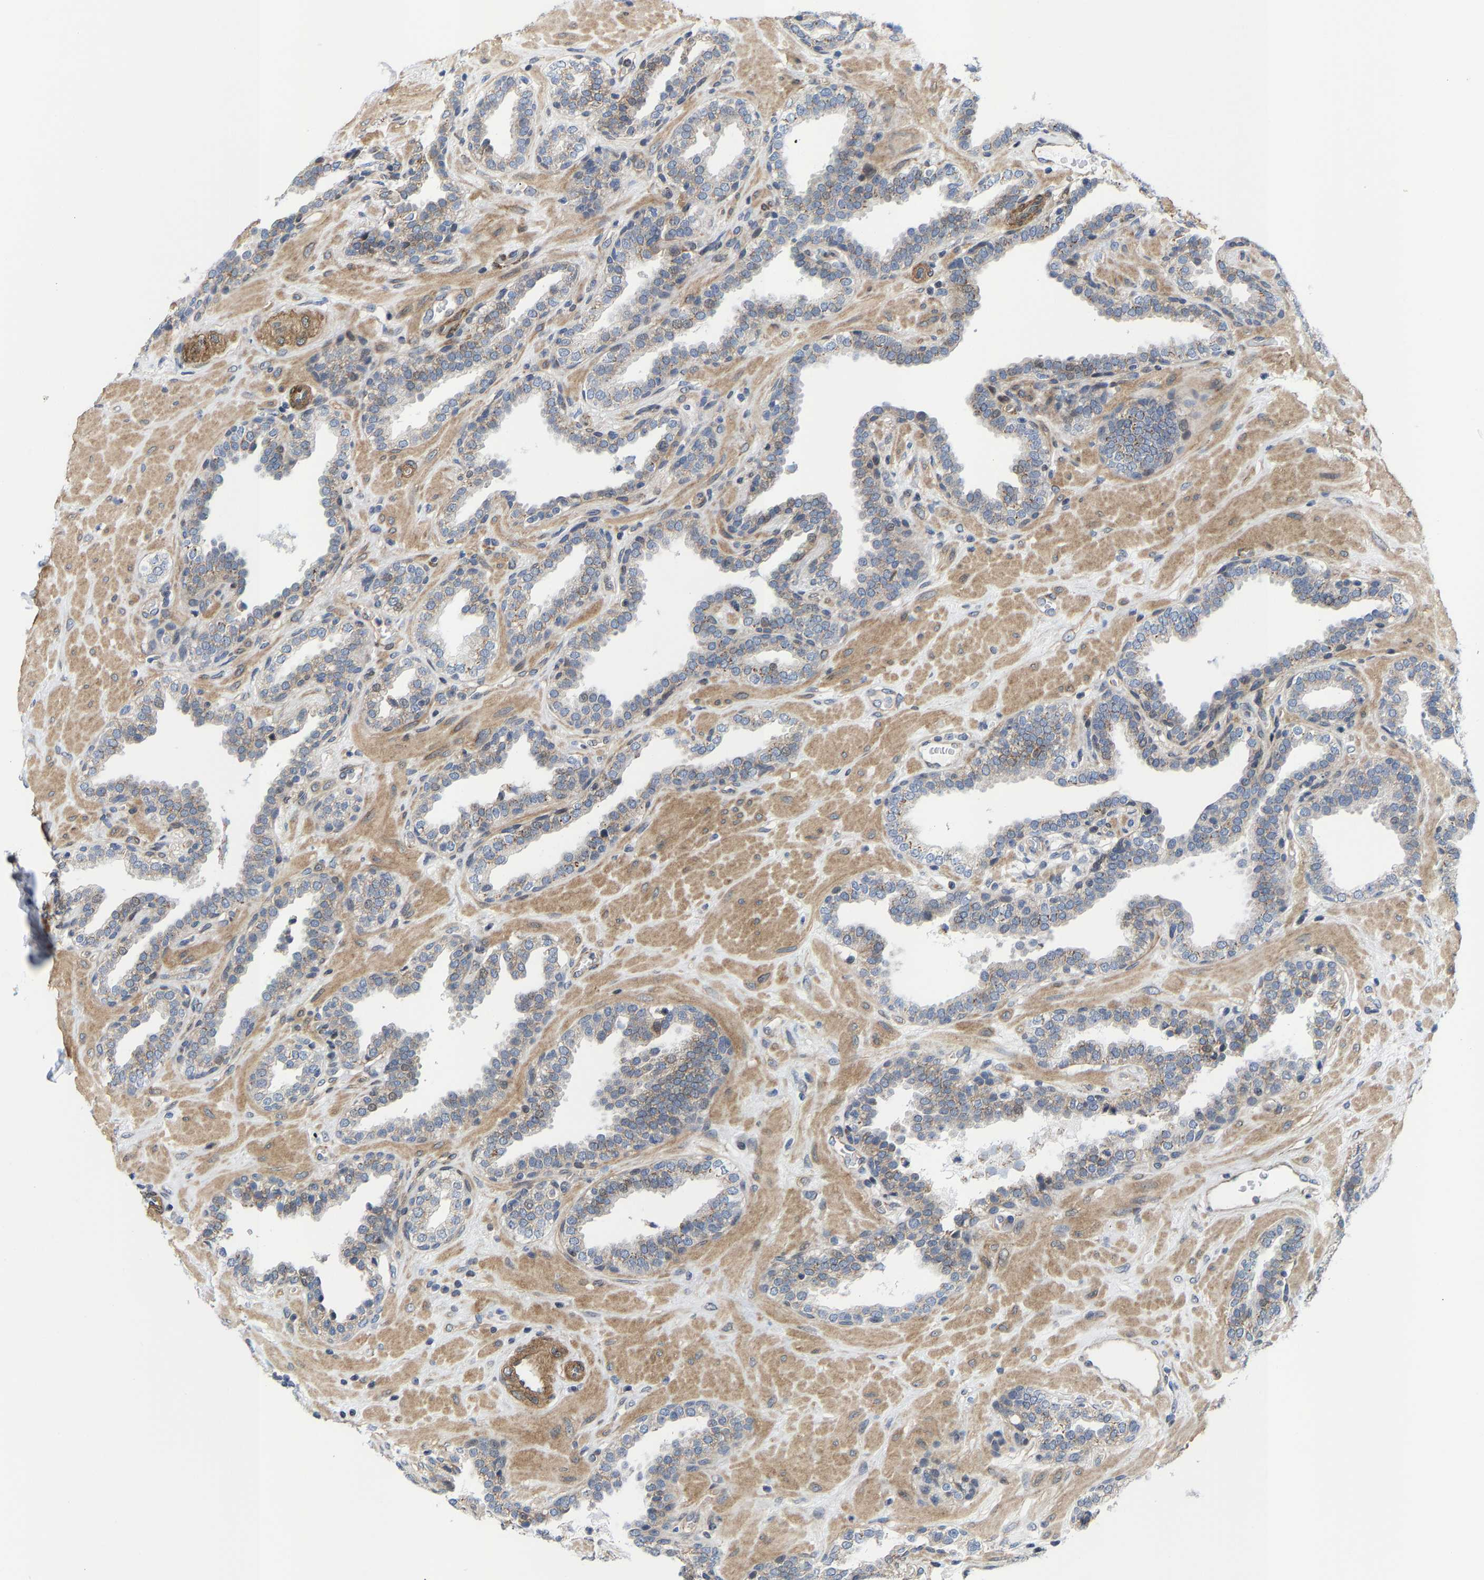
{"staining": {"intensity": "weak", "quantity": "25%-75%", "location": "cytoplasmic/membranous"}, "tissue": "prostate", "cell_type": "Glandular cells", "image_type": "normal", "snomed": [{"axis": "morphology", "description": "Normal tissue, NOS"}, {"axis": "topography", "description": "Prostate"}], "caption": "Immunohistochemical staining of unremarkable prostate demonstrates 25%-75% levels of weak cytoplasmic/membranous protein positivity in about 25%-75% of glandular cells. The staining was performed using DAB (3,3'-diaminobenzidine) to visualize the protein expression in brown, while the nuclei were stained in blue with hematoxylin (Magnification: 20x).", "gene": "TGFB1I1", "patient": {"sex": "male", "age": 51}}